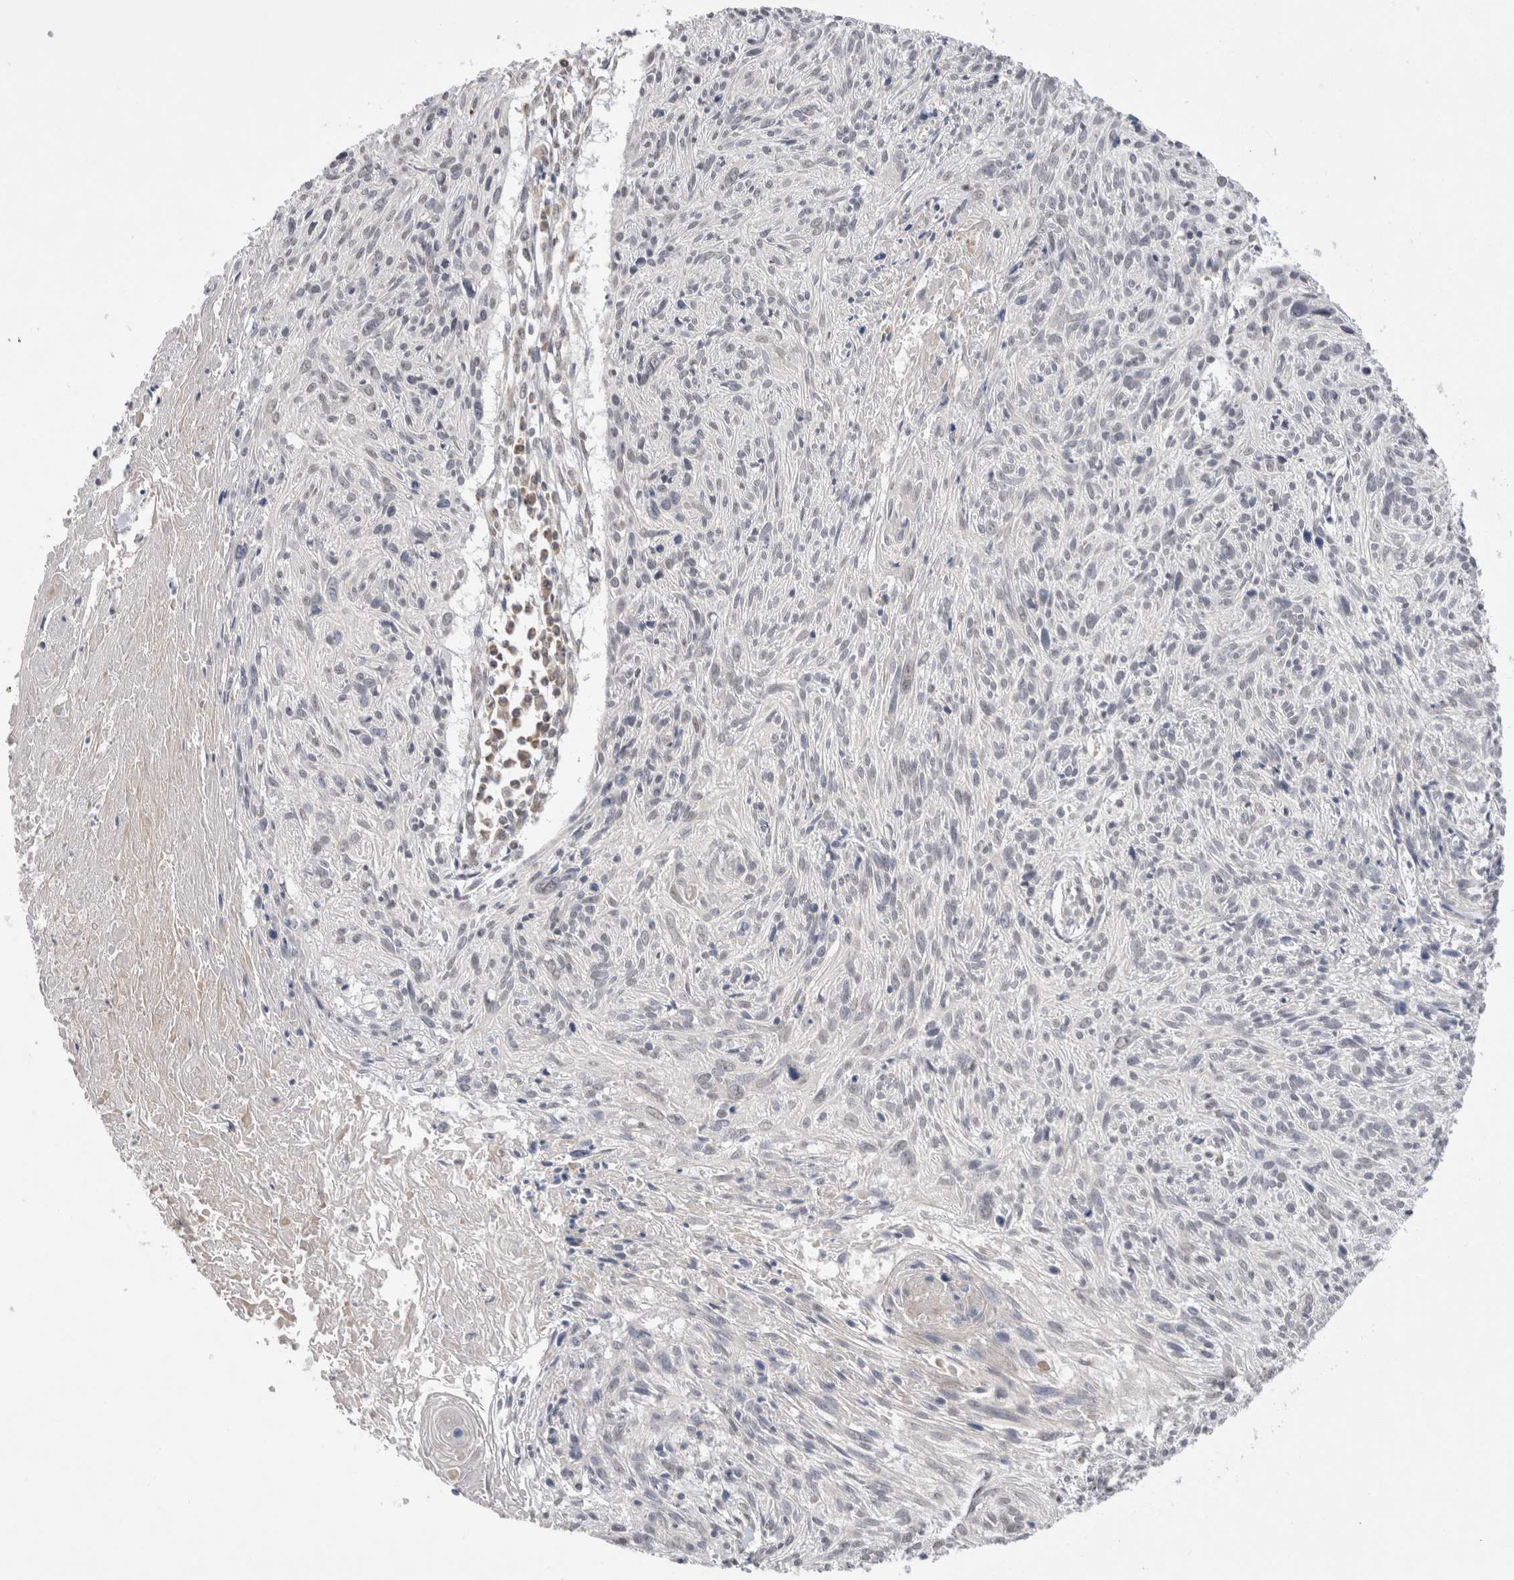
{"staining": {"intensity": "negative", "quantity": "none", "location": "none"}, "tissue": "cervical cancer", "cell_type": "Tumor cells", "image_type": "cancer", "snomed": [{"axis": "morphology", "description": "Squamous cell carcinoma, NOS"}, {"axis": "topography", "description": "Cervix"}], "caption": "This is an immunohistochemistry histopathology image of human squamous cell carcinoma (cervical). There is no expression in tumor cells.", "gene": "HDLBP", "patient": {"sex": "female", "age": 51}}